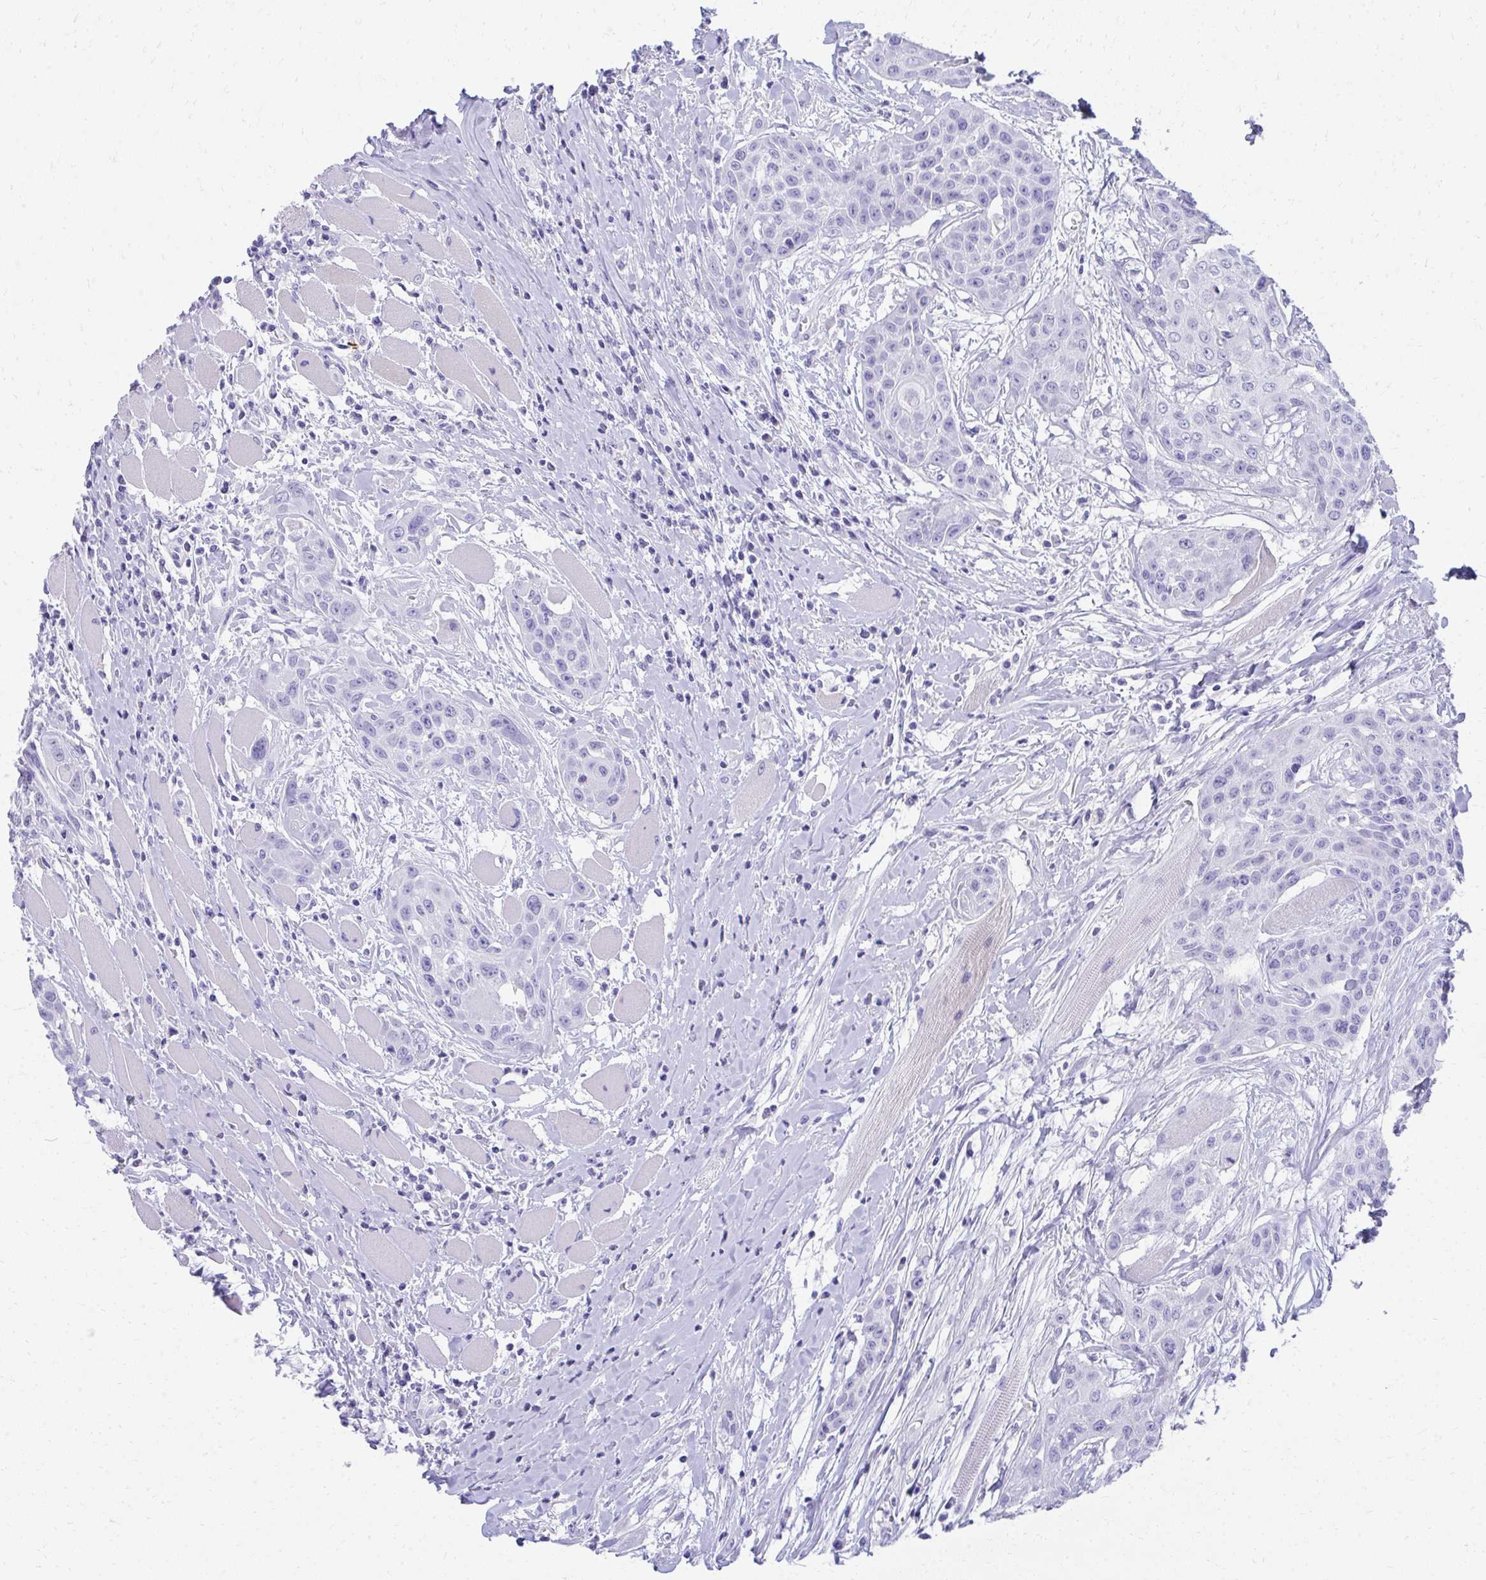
{"staining": {"intensity": "negative", "quantity": "none", "location": "none"}, "tissue": "head and neck cancer", "cell_type": "Tumor cells", "image_type": "cancer", "snomed": [{"axis": "morphology", "description": "Squamous cell carcinoma, NOS"}, {"axis": "topography", "description": "Head-Neck"}], "caption": "Tumor cells are negative for brown protein staining in head and neck cancer (squamous cell carcinoma).", "gene": "SEC14L3", "patient": {"sex": "female", "age": 73}}